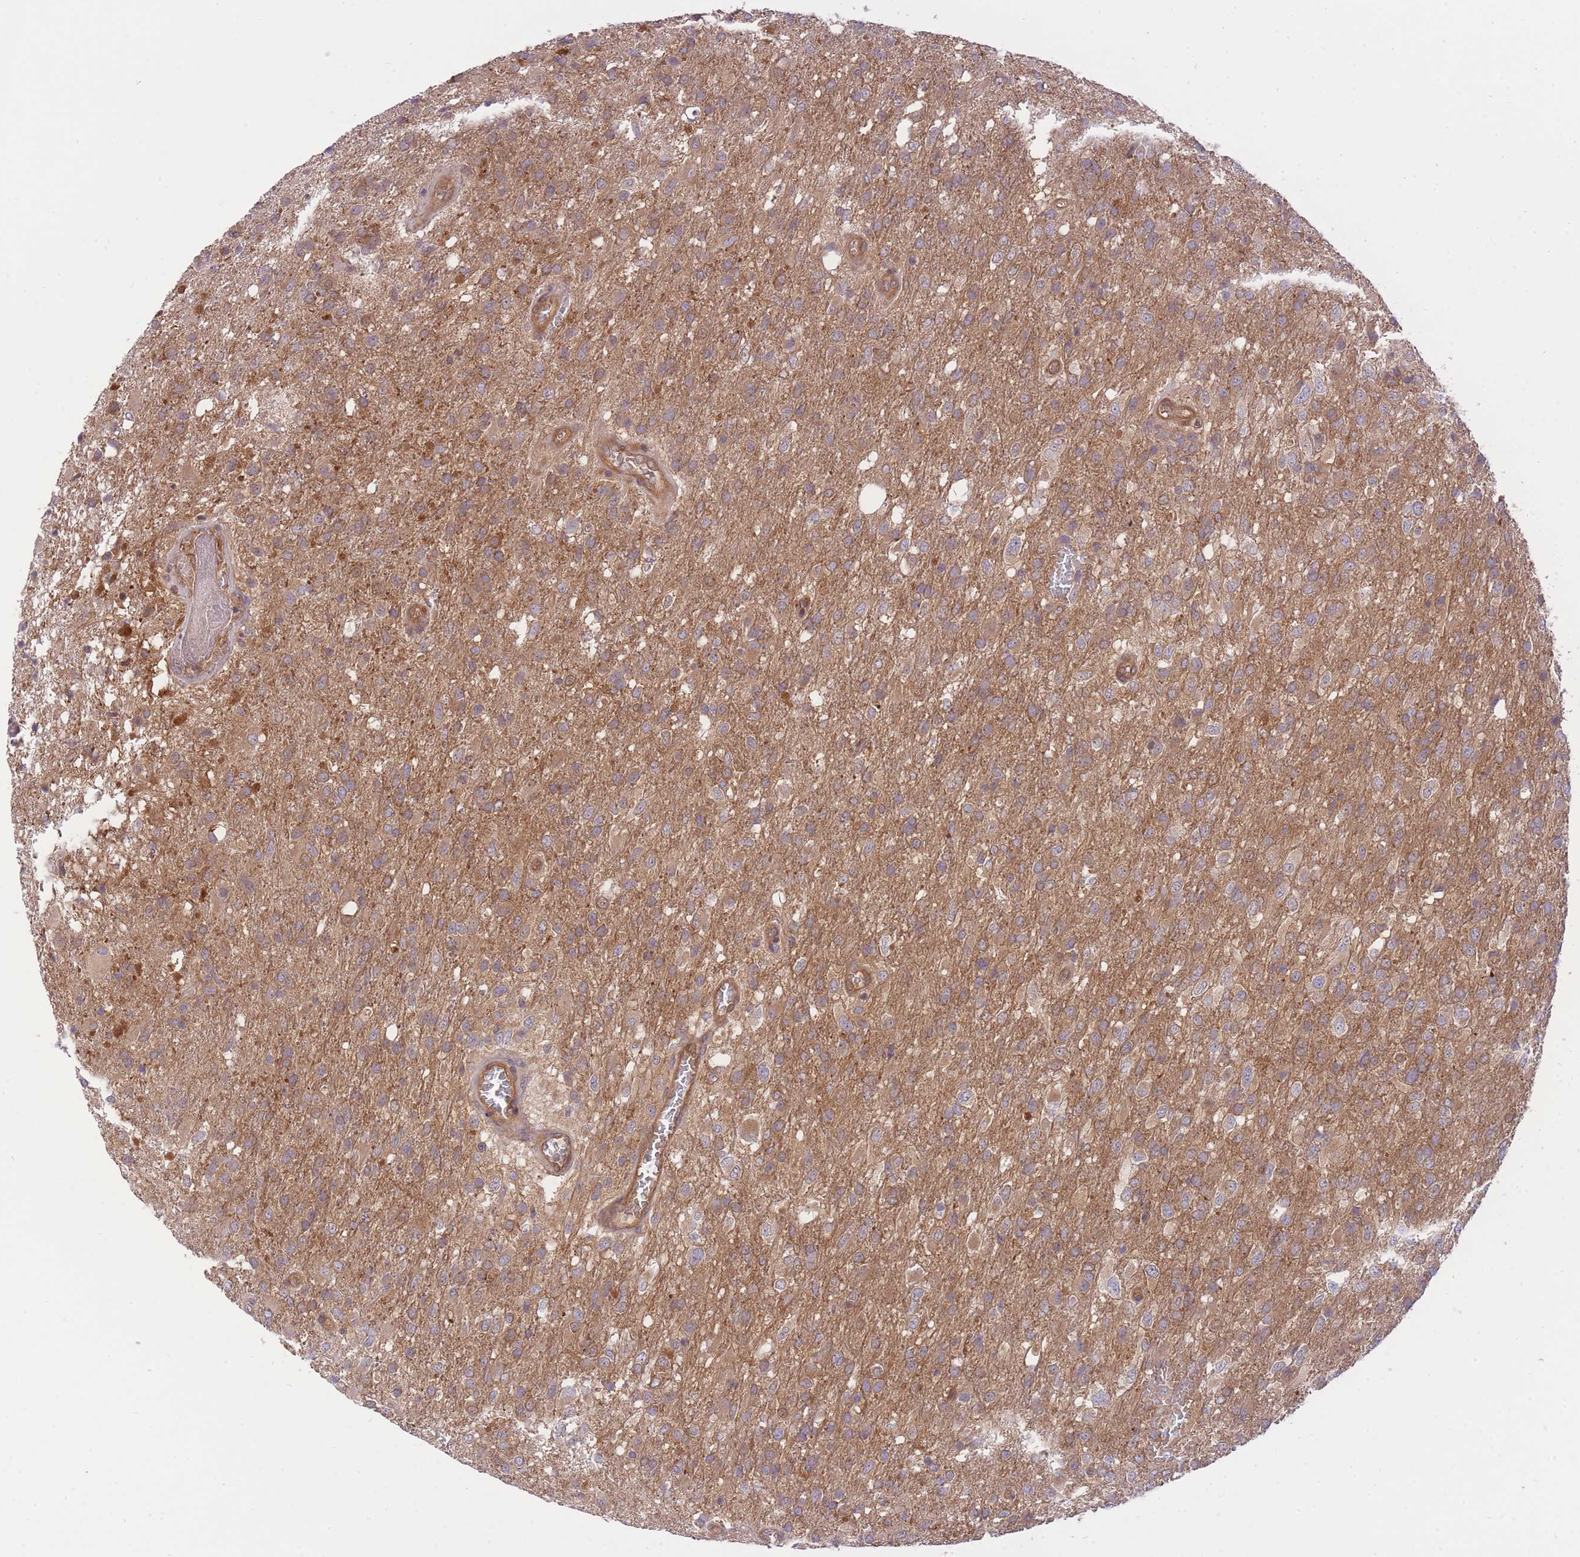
{"staining": {"intensity": "moderate", "quantity": ">75%", "location": "cytoplasmic/membranous"}, "tissue": "glioma", "cell_type": "Tumor cells", "image_type": "cancer", "snomed": [{"axis": "morphology", "description": "Glioma, malignant, High grade"}, {"axis": "topography", "description": "Brain"}], "caption": "Moderate cytoplasmic/membranous positivity is identified in approximately >75% of tumor cells in glioma.", "gene": "PREP", "patient": {"sex": "female", "age": 74}}